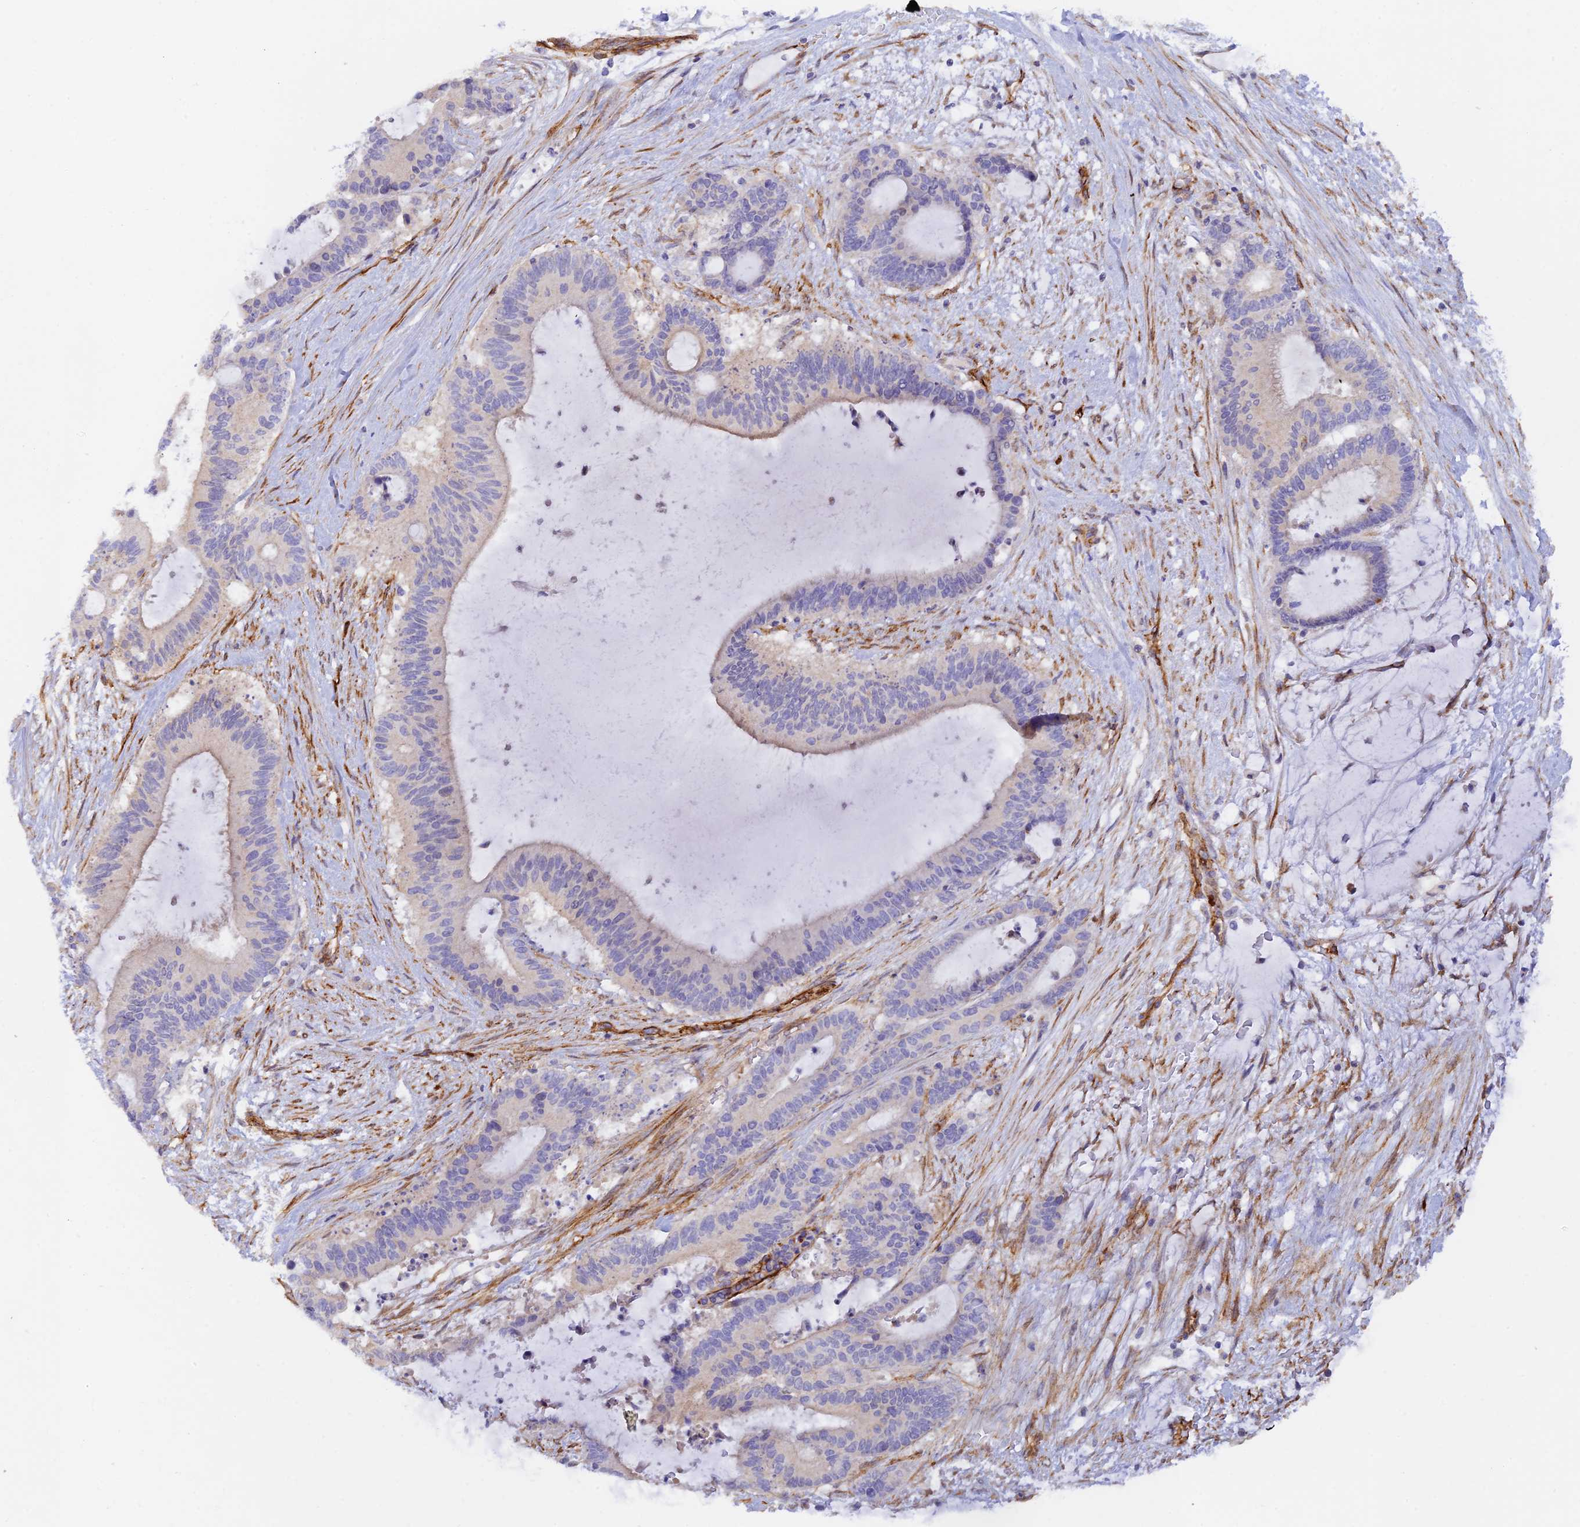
{"staining": {"intensity": "negative", "quantity": "none", "location": "none"}, "tissue": "liver cancer", "cell_type": "Tumor cells", "image_type": "cancer", "snomed": [{"axis": "morphology", "description": "Normal tissue, NOS"}, {"axis": "morphology", "description": "Cholangiocarcinoma"}, {"axis": "topography", "description": "Liver"}, {"axis": "topography", "description": "Peripheral nerve tissue"}], "caption": "Cholangiocarcinoma (liver) stained for a protein using immunohistochemistry demonstrates no expression tumor cells.", "gene": "MYO9A", "patient": {"sex": "female", "age": 73}}